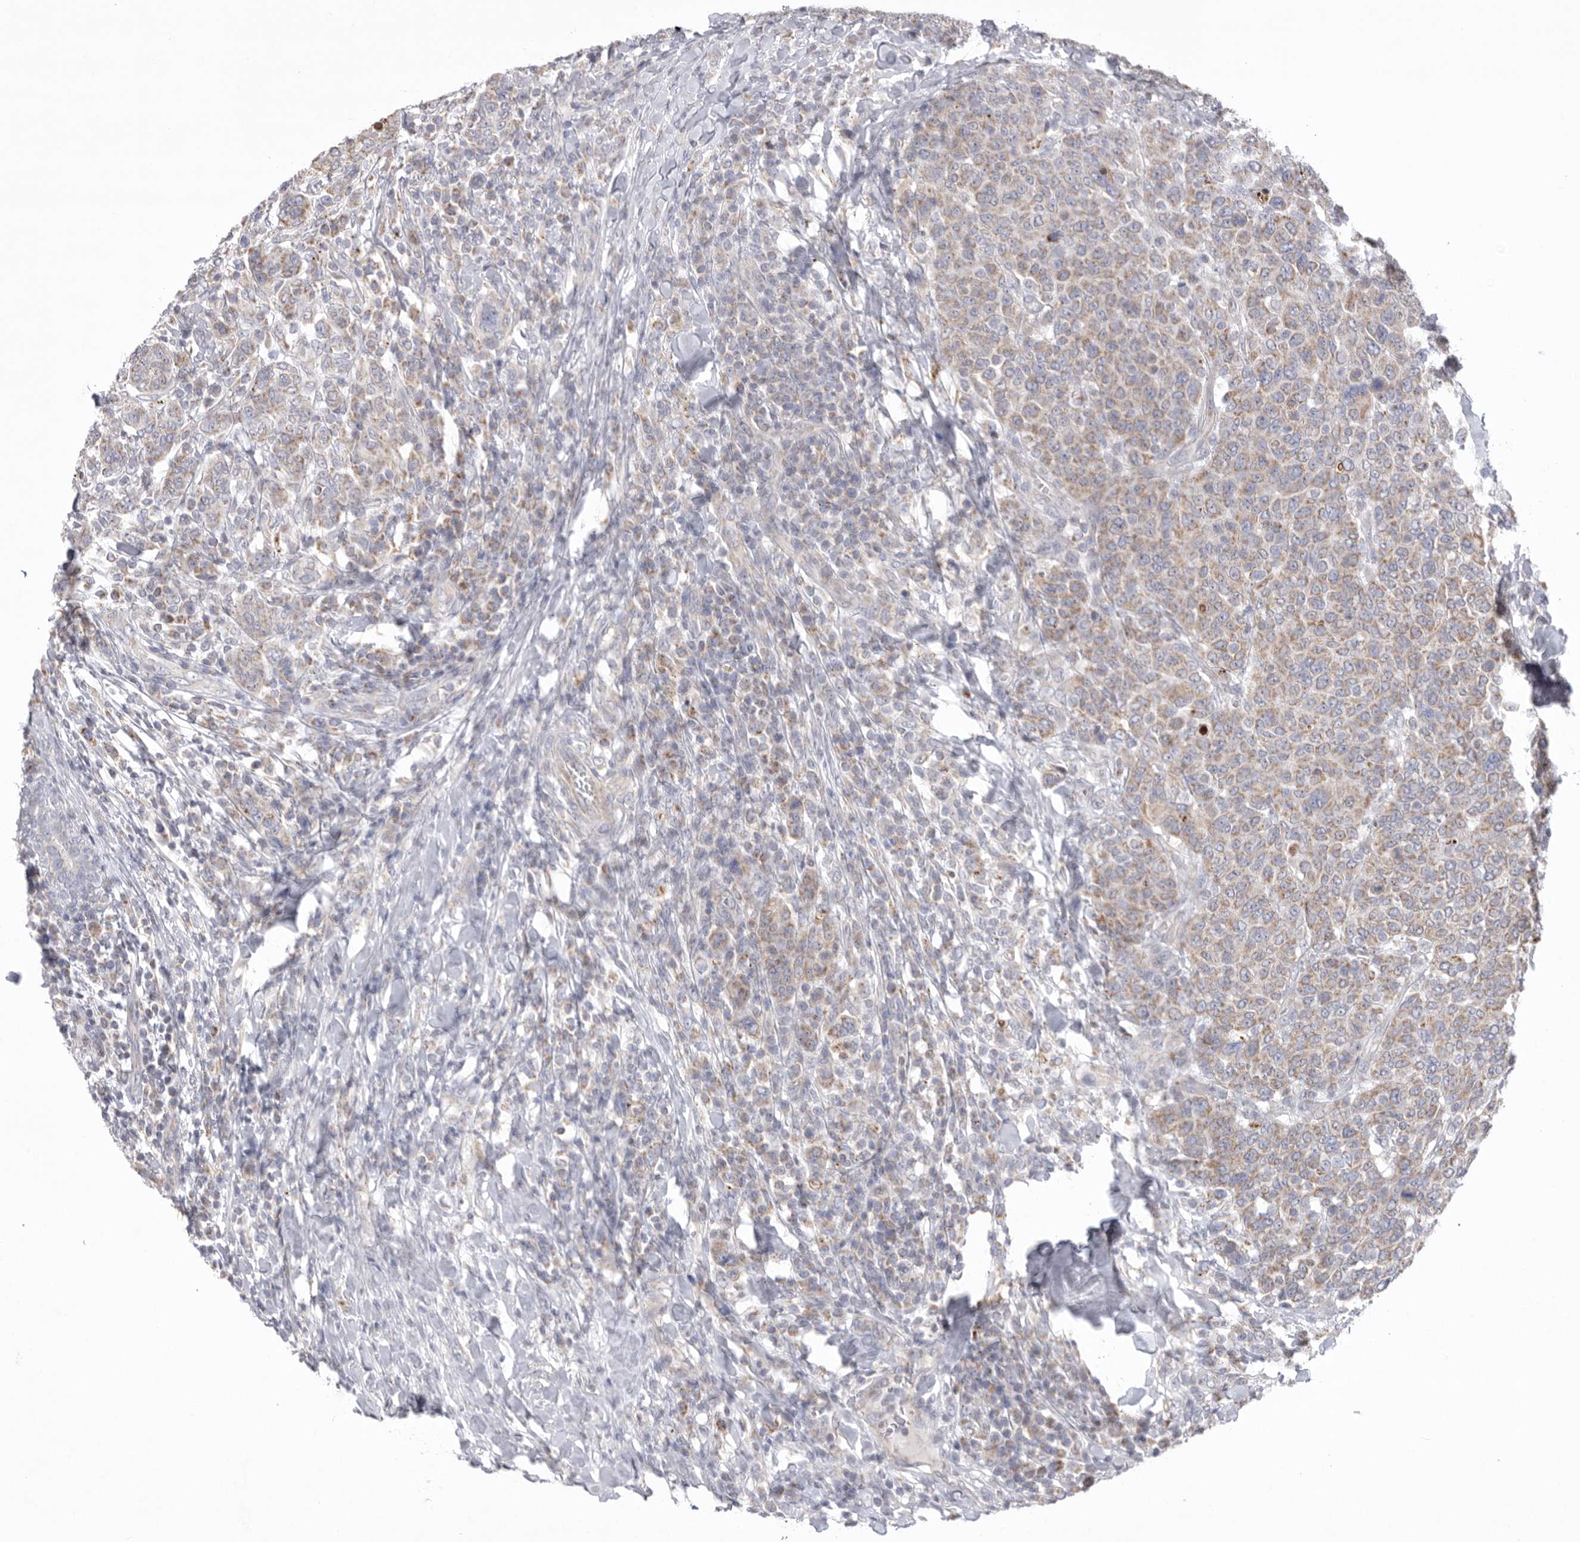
{"staining": {"intensity": "weak", "quantity": "<25%", "location": "cytoplasmic/membranous"}, "tissue": "breast cancer", "cell_type": "Tumor cells", "image_type": "cancer", "snomed": [{"axis": "morphology", "description": "Duct carcinoma"}, {"axis": "topography", "description": "Breast"}], "caption": "This is a micrograph of immunohistochemistry staining of breast cancer, which shows no staining in tumor cells. (Stains: DAB IHC with hematoxylin counter stain, Microscopy: brightfield microscopy at high magnification).", "gene": "VDAC3", "patient": {"sex": "female", "age": 37}}